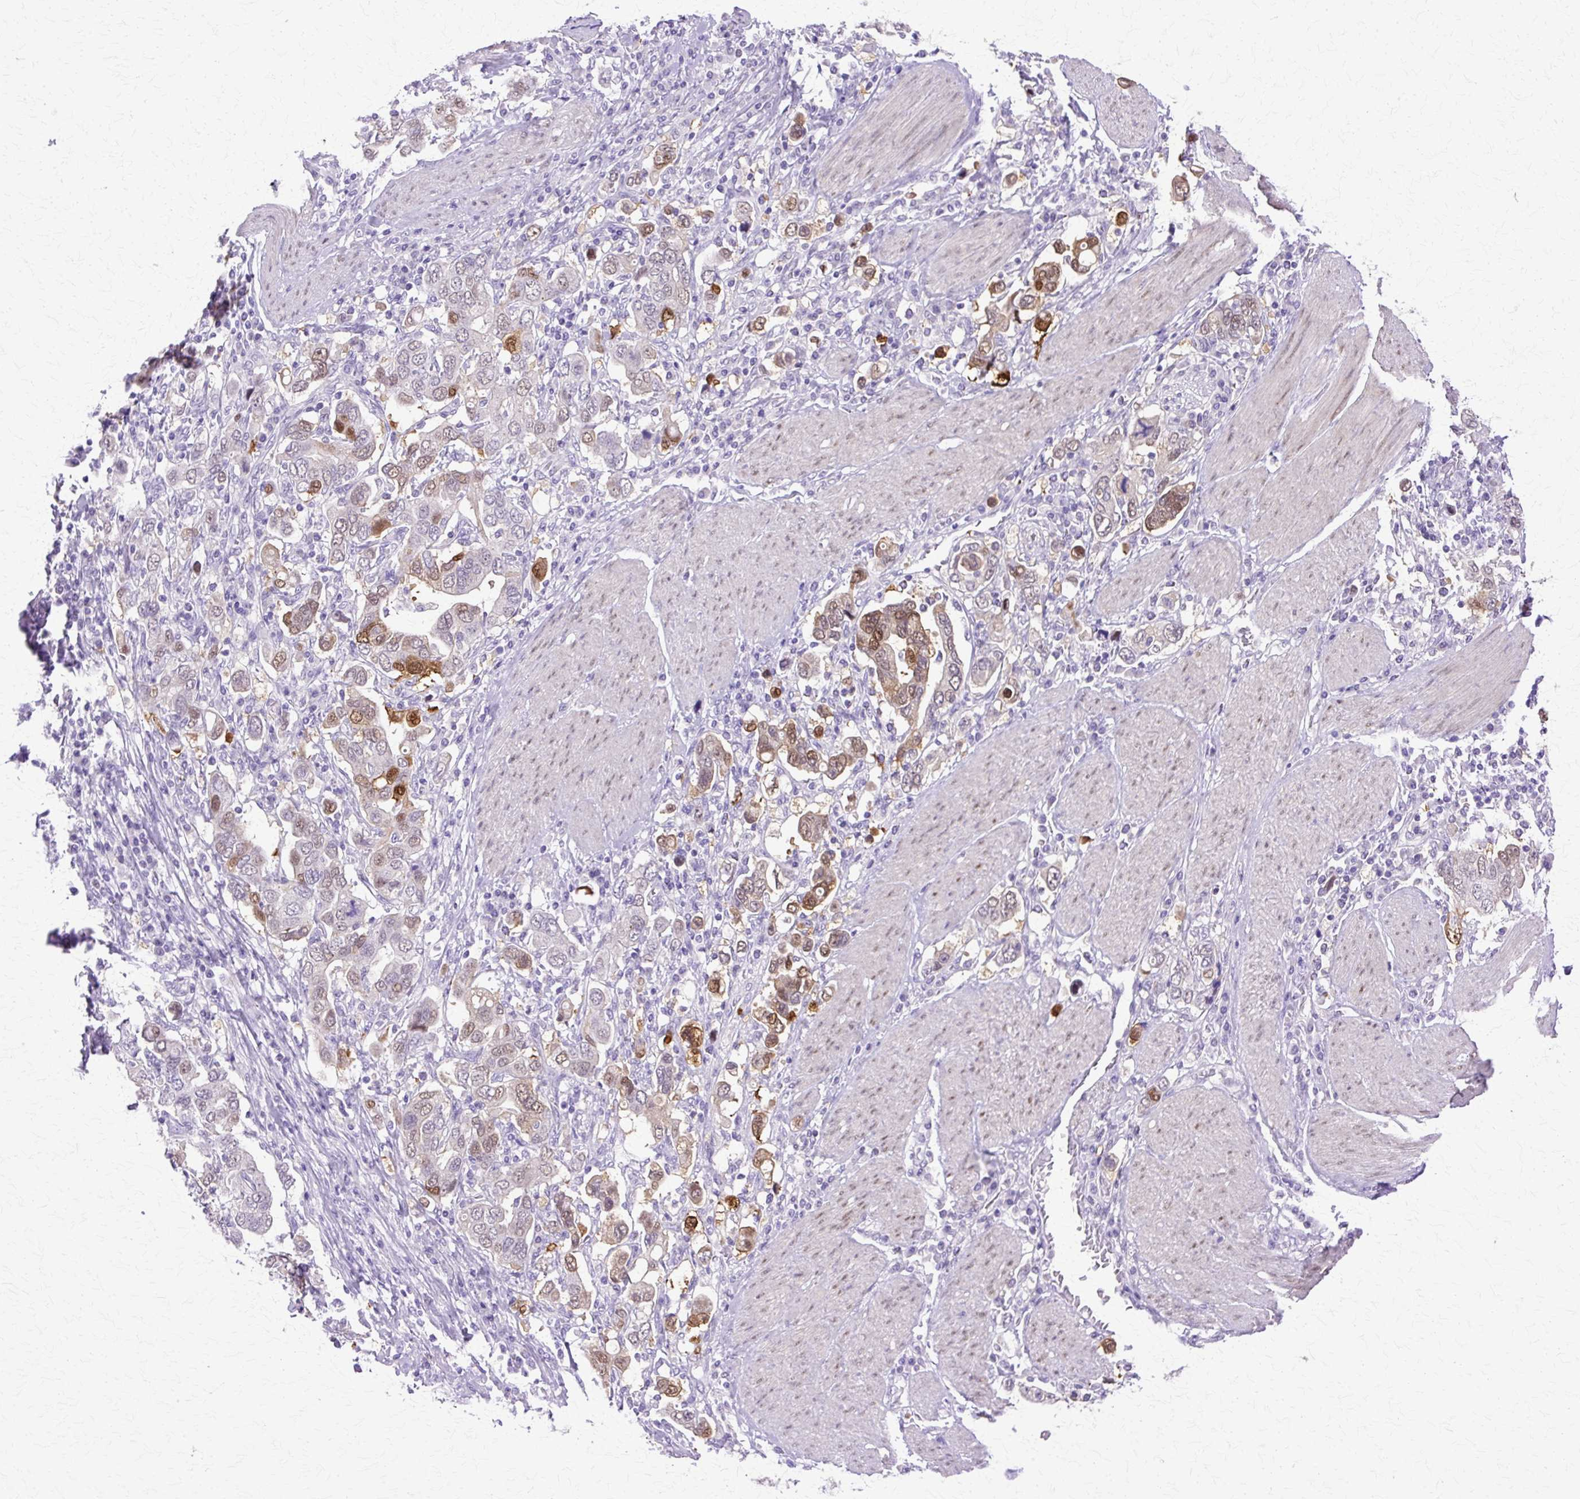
{"staining": {"intensity": "moderate", "quantity": "25%-75%", "location": "nuclear"}, "tissue": "stomach cancer", "cell_type": "Tumor cells", "image_type": "cancer", "snomed": [{"axis": "morphology", "description": "Adenocarcinoma, NOS"}, {"axis": "topography", "description": "Stomach, upper"}], "caption": "Moderate nuclear positivity for a protein is seen in approximately 25%-75% of tumor cells of stomach cancer (adenocarcinoma) using IHC.", "gene": "HSPA8", "patient": {"sex": "male", "age": 62}}